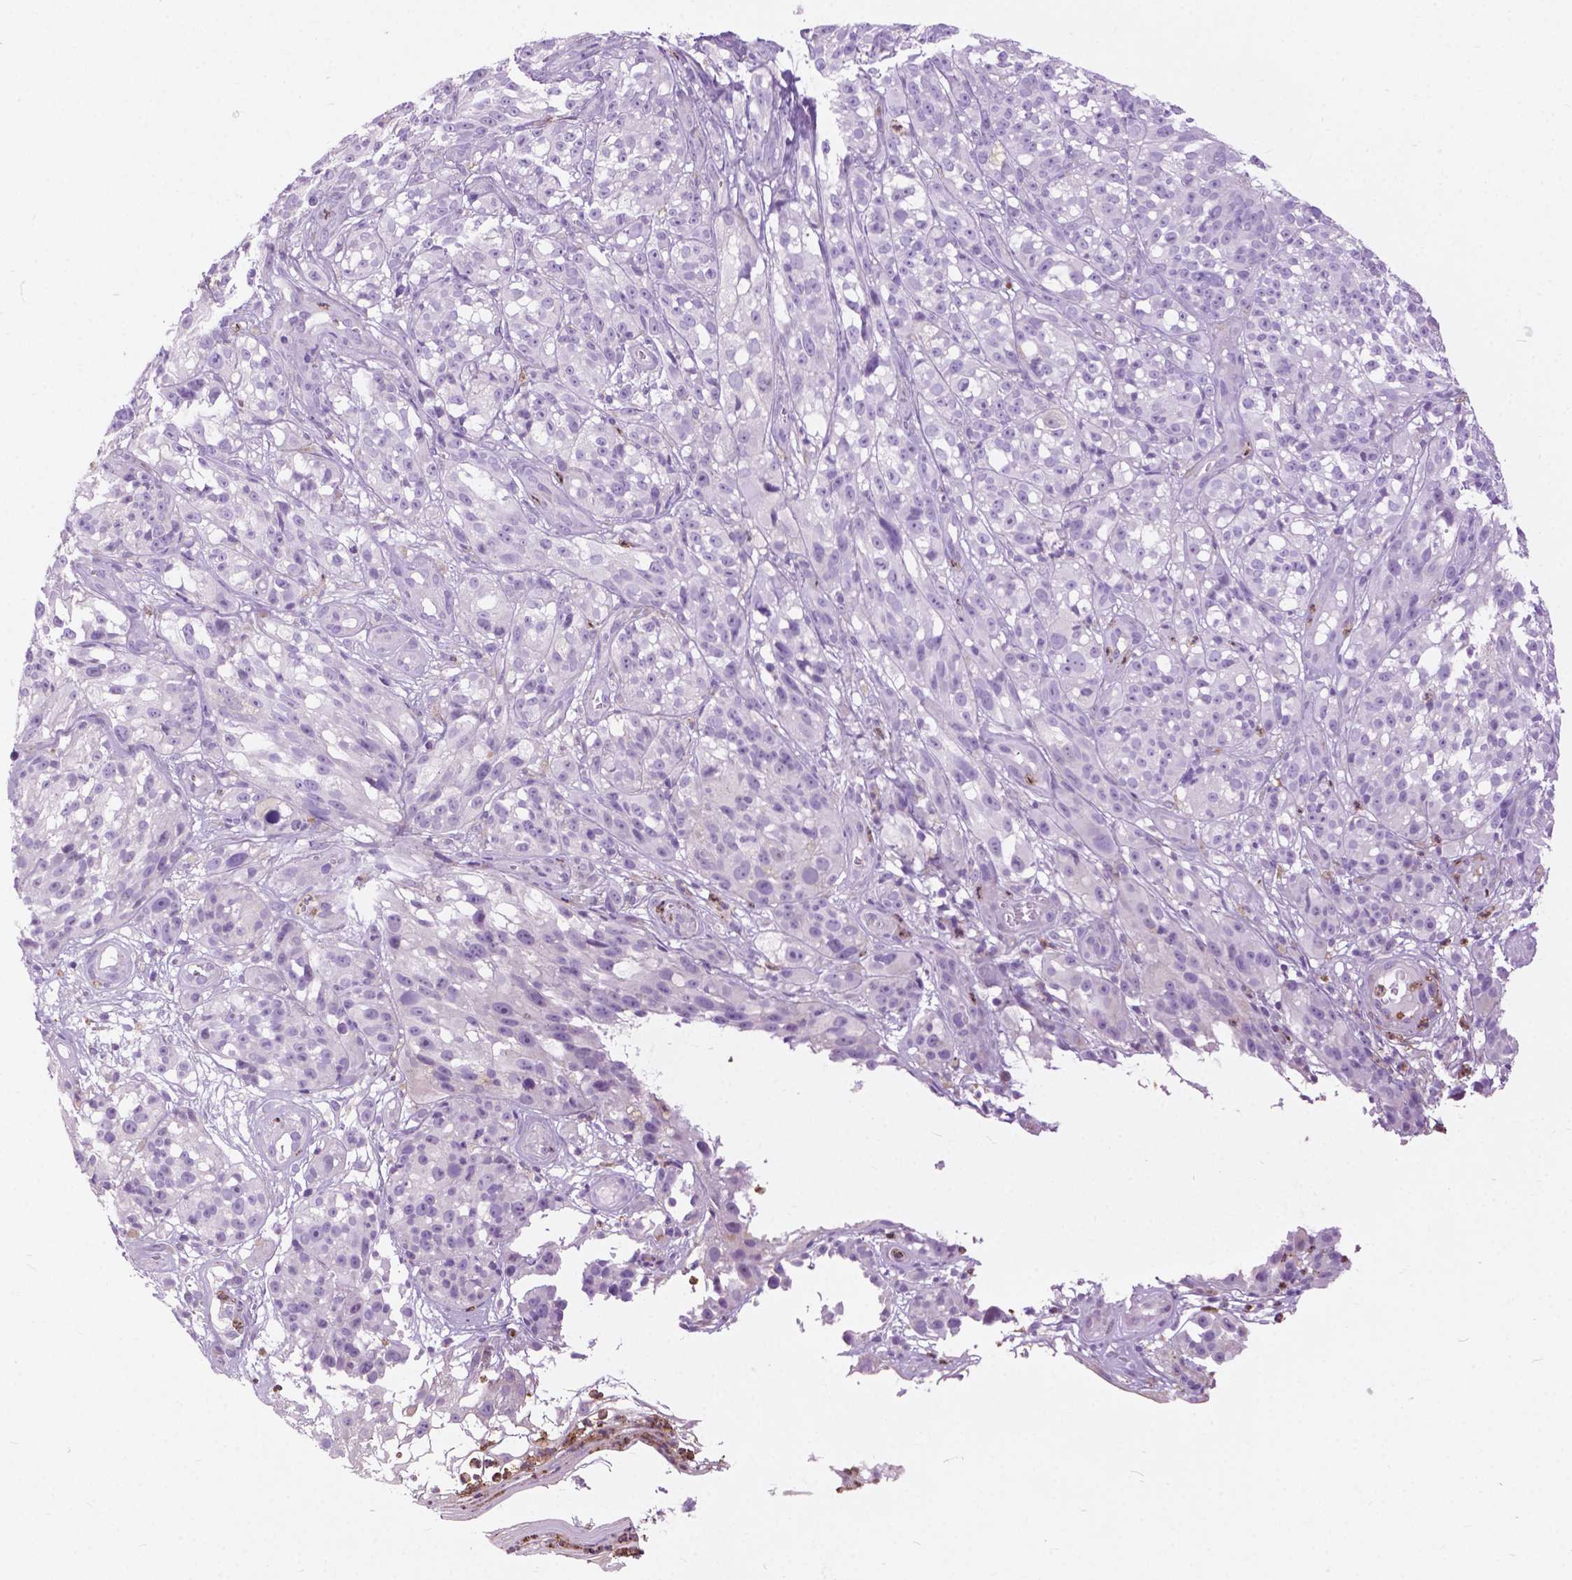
{"staining": {"intensity": "negative", "quantity": "none", "location": "none"}, "tissue": "melanoma", "cell_type": "Tumor cells", "image_type": "cancer", "snomed": [{"axis": "morphology", "description": "Malignant melanoma, NOS"}, {"axis": "topography", "description": "Skin"}], "caption": "Immunohistochemical staining of human melanoma shows no significant staining in tumor cells. Brightfield microscopy of immunohistochemistry stained with DAB (3,3'-diaminobenzidine) (brown) and hematoxylin (blue), captured at high magnification.", "gene": "PRR35", "patient": {"sex": "female", "age": 85}}